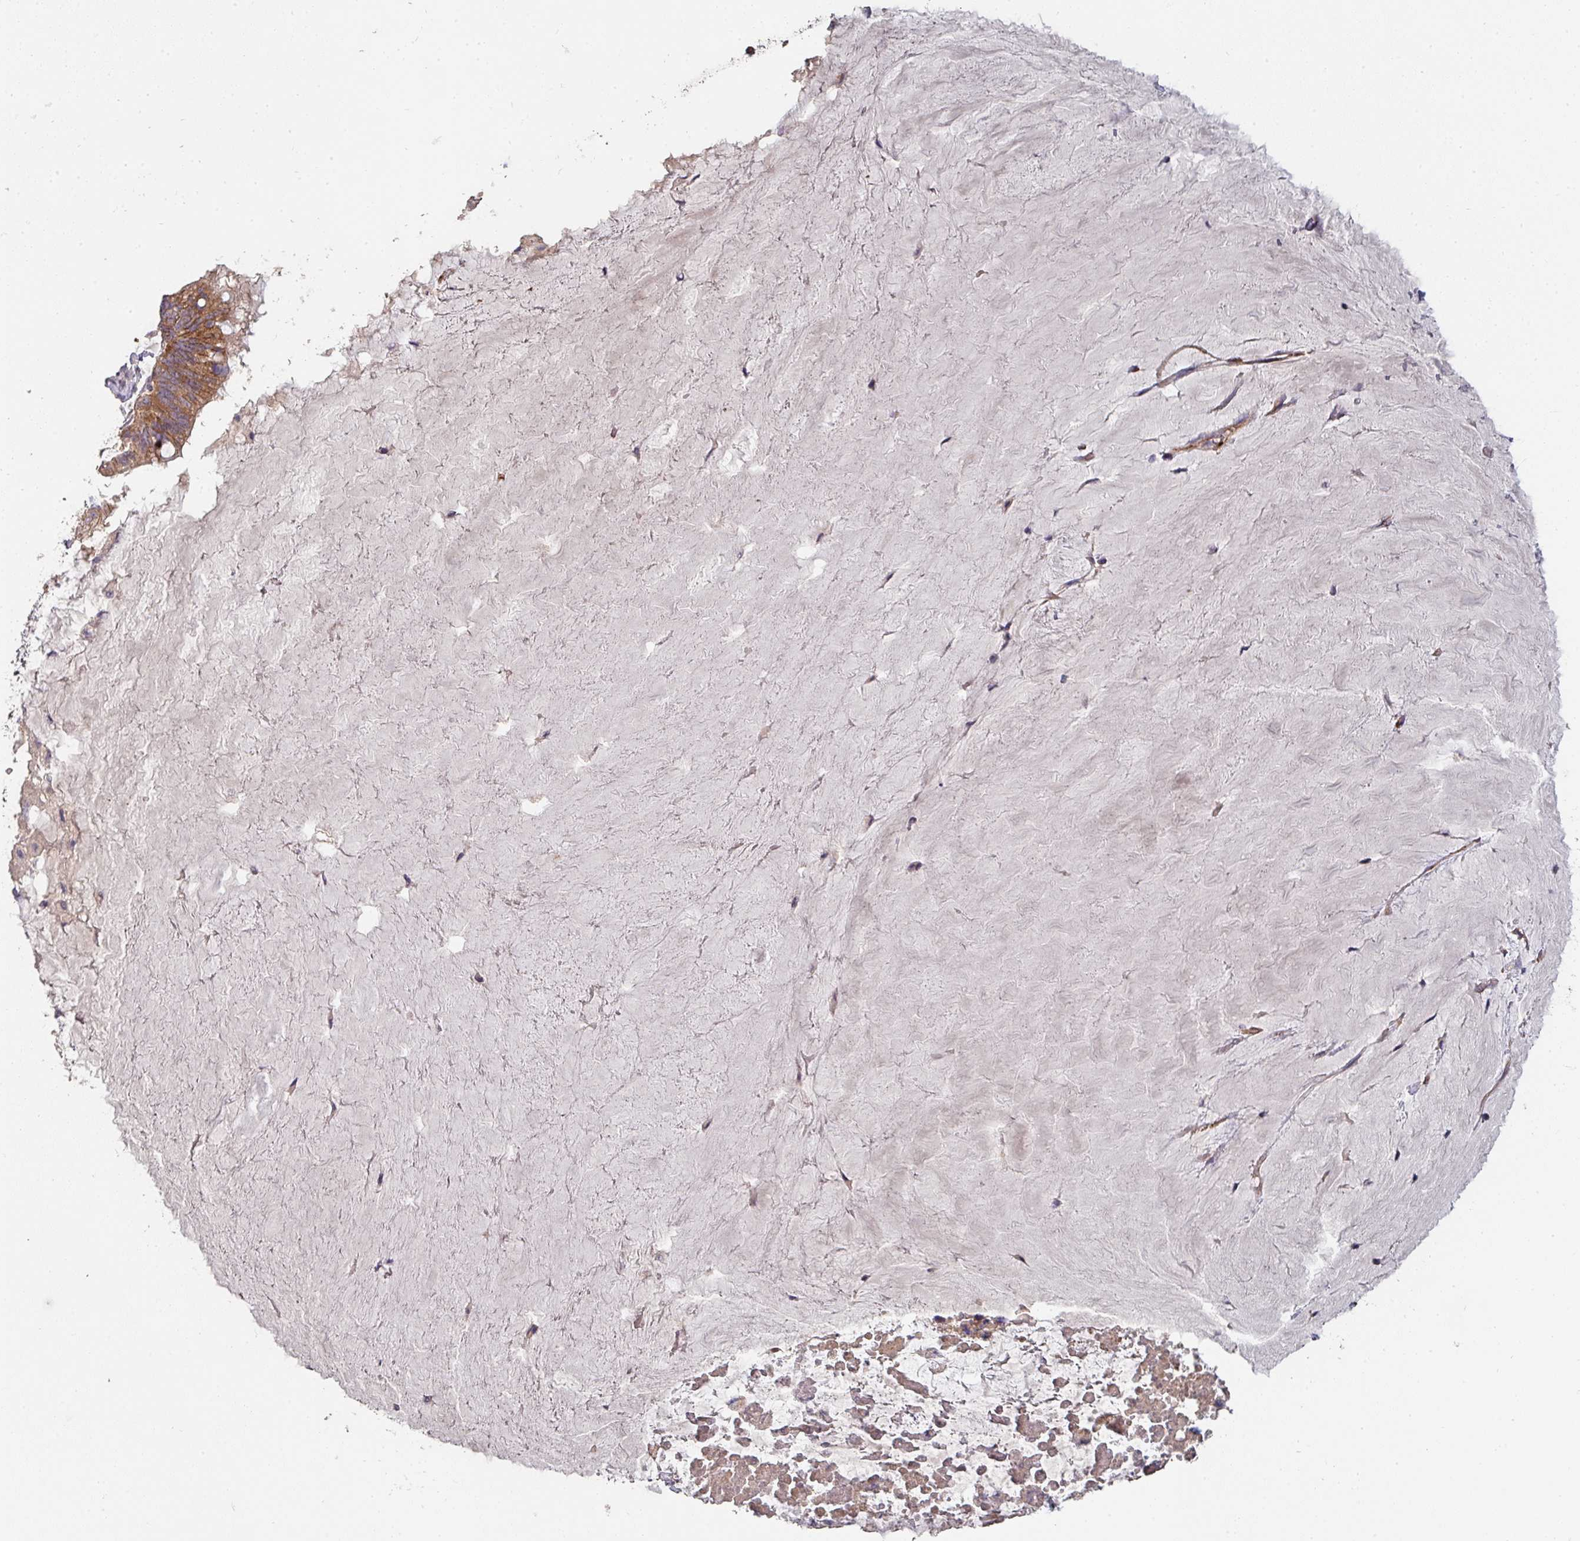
{"staining": {"intensity": "moderate", "quantity": ">75%", "location": "cytoplasmic/membranous"}, "tissue": "ovarian cancer", "cell_type": "Tumor cells", "image_type": "cancer", "snomed": [{"axis": "morphology", "description": "Cystadenocarcinoma, mucinous, NOS"}, {"axis": "topography", "description": "Ovary"}], "caption": "High-magnification brightfield microscopy of ovarian mucinous cystadenocarcinoma stained with DAB (3,3'-diaminobenzidine) (brown) and counterstained with hematoxylin (blue). tumor cells exhibit moderate cytoplasmic/membranous positivity is appreciated in about>75% of cells.", "gene": "PCDH1", "patient": {"sex": "female", "age": 61}}